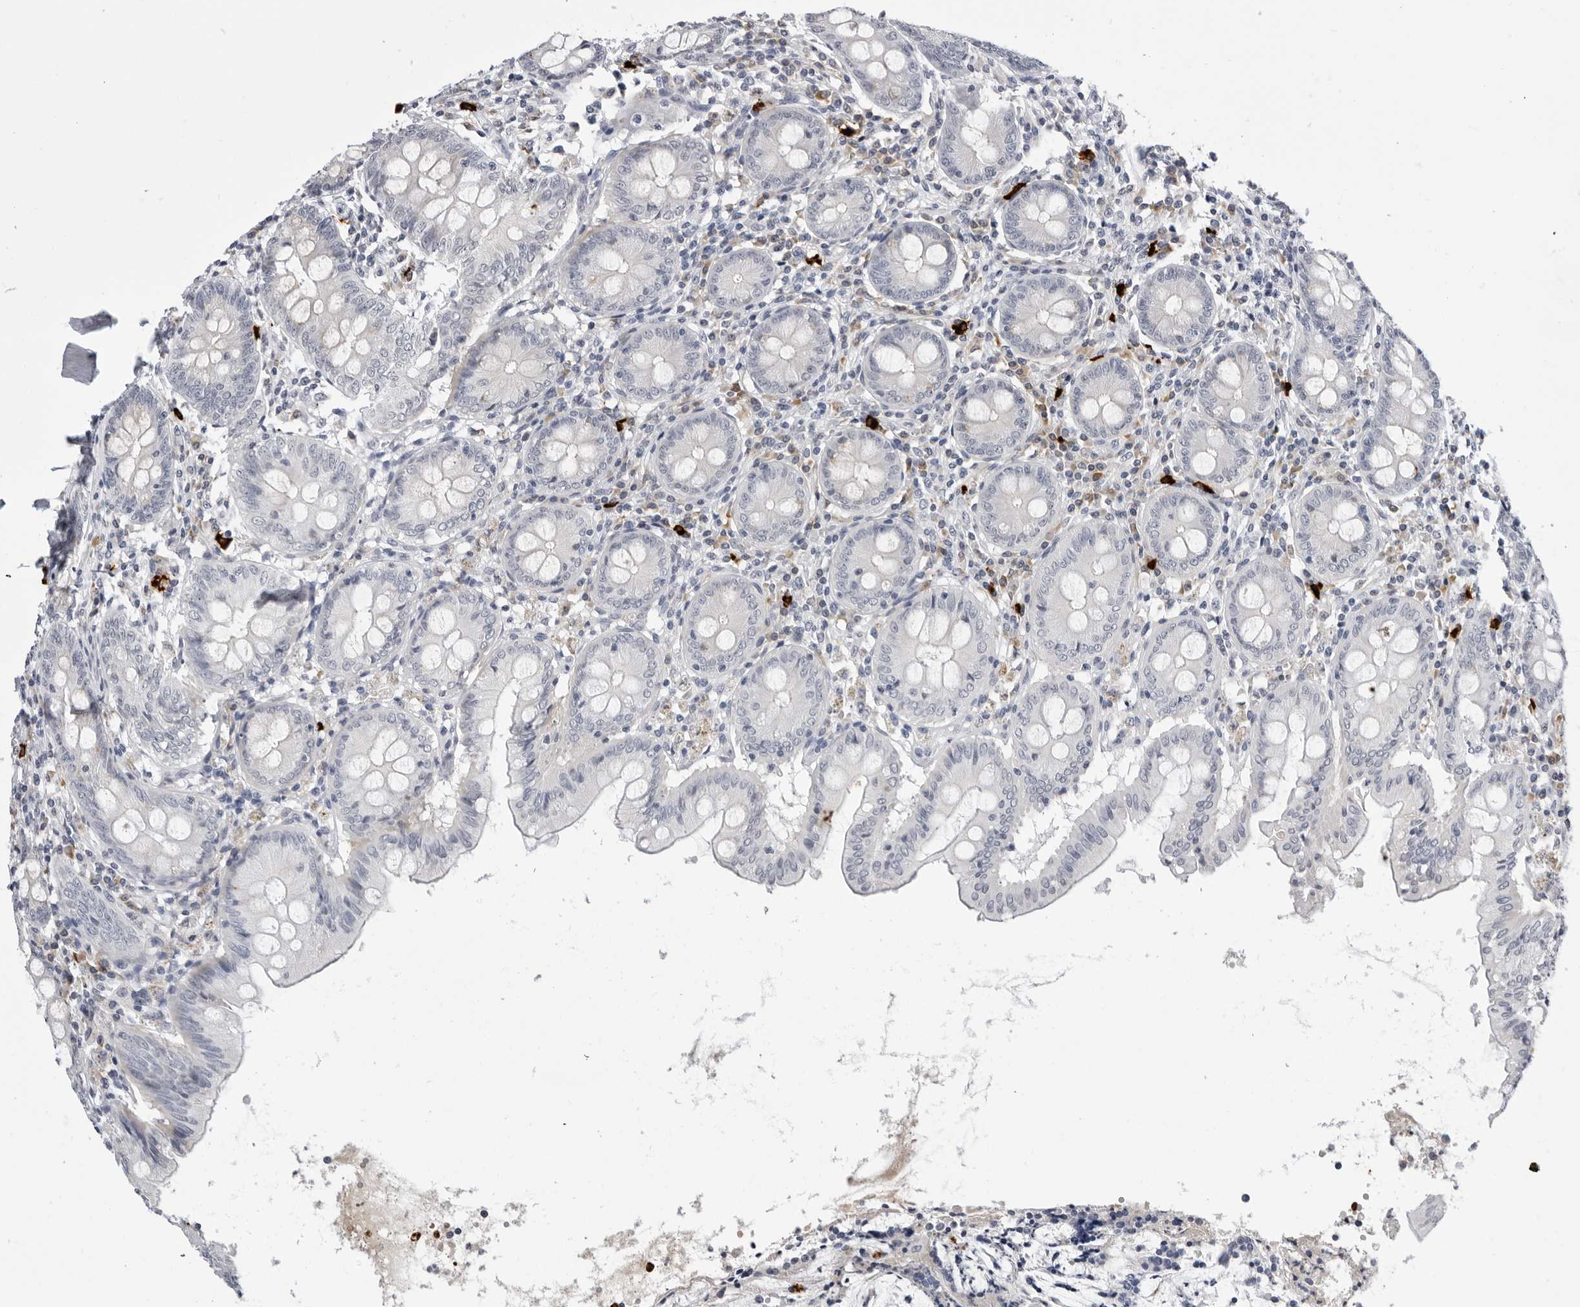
{"staining": {"intensity": "negative", "quantity": "none", "location": "none"}, "tissue": "appendix", "cell_type": "Glandular cells", "image_type": "normal", "snomed": [{"axis": "morphology", "description": "Normal tissue, NOS"}, {"axis": "topography", "description": "Appendix"}], "caption": "This micrograph is of unremarkable appendix stained with IHC to label a protein in brown with the nuclei are counter-stained blue. There is no positivity in glandular cells.", "gene": "ZNF502", "patient": {"sex": "female", "age": 54}}